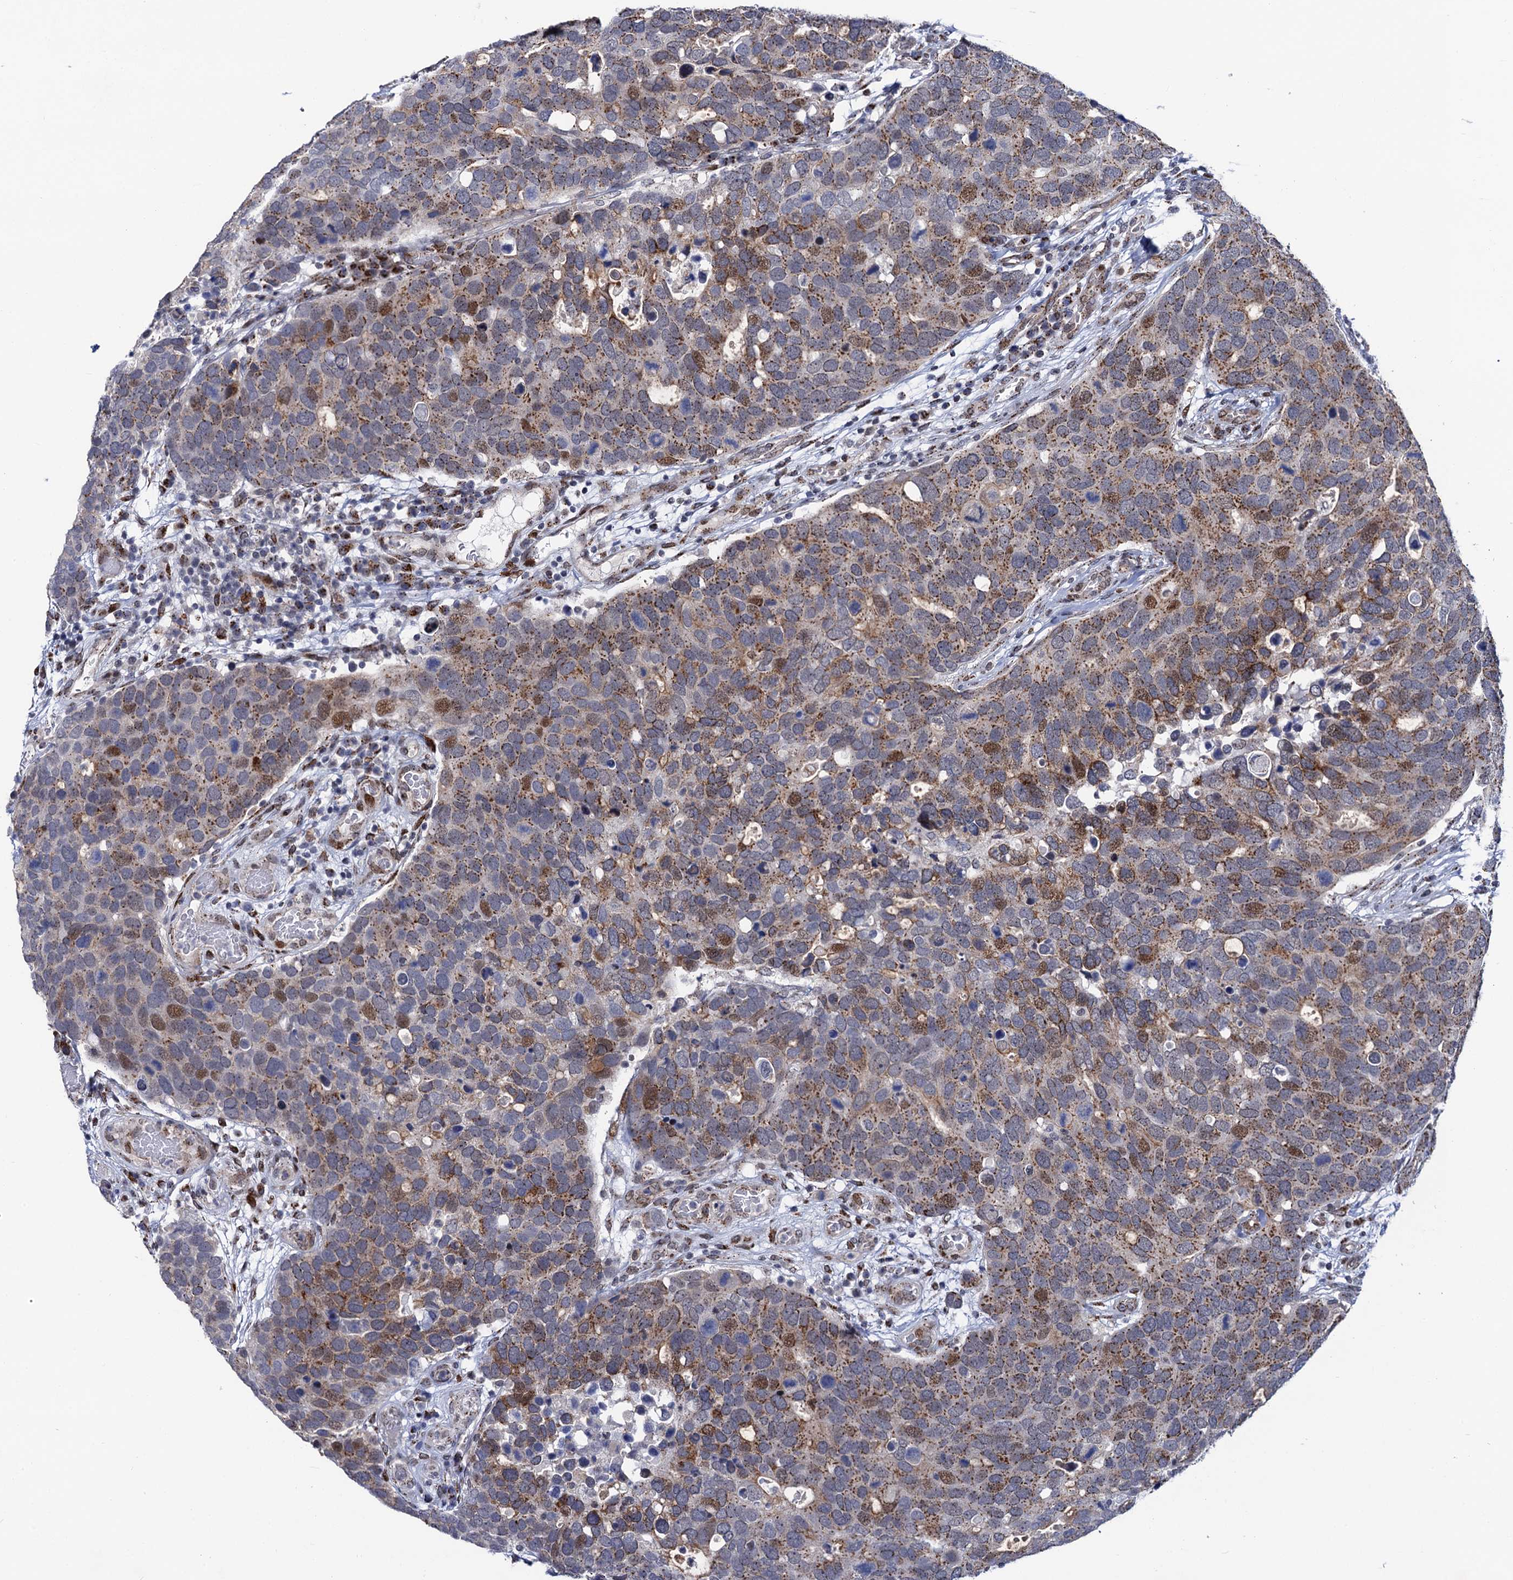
{"staining": {"intensity": "moderate", "quantity": "25%-75%", "location": "cytoplasmic/membranous,nuclear"}, "tissue": "breast cancer", "cell_type": "Tumor cells", "image_type": "cancer", "snomed": [{"axis": "morphology", "description": "Duct carcinoma"}, {"axis": "topography", "description": "Breast"}], "caption": "Human breast infiltrating ductal carcinoma stained with a brown dye displays moderate cytoplasmic/membranous and nuclear positive expression in approximately 25%-75% of tumor cells.", "gene": "THAP2", "patient": {"sex": "female", "age": 83}}